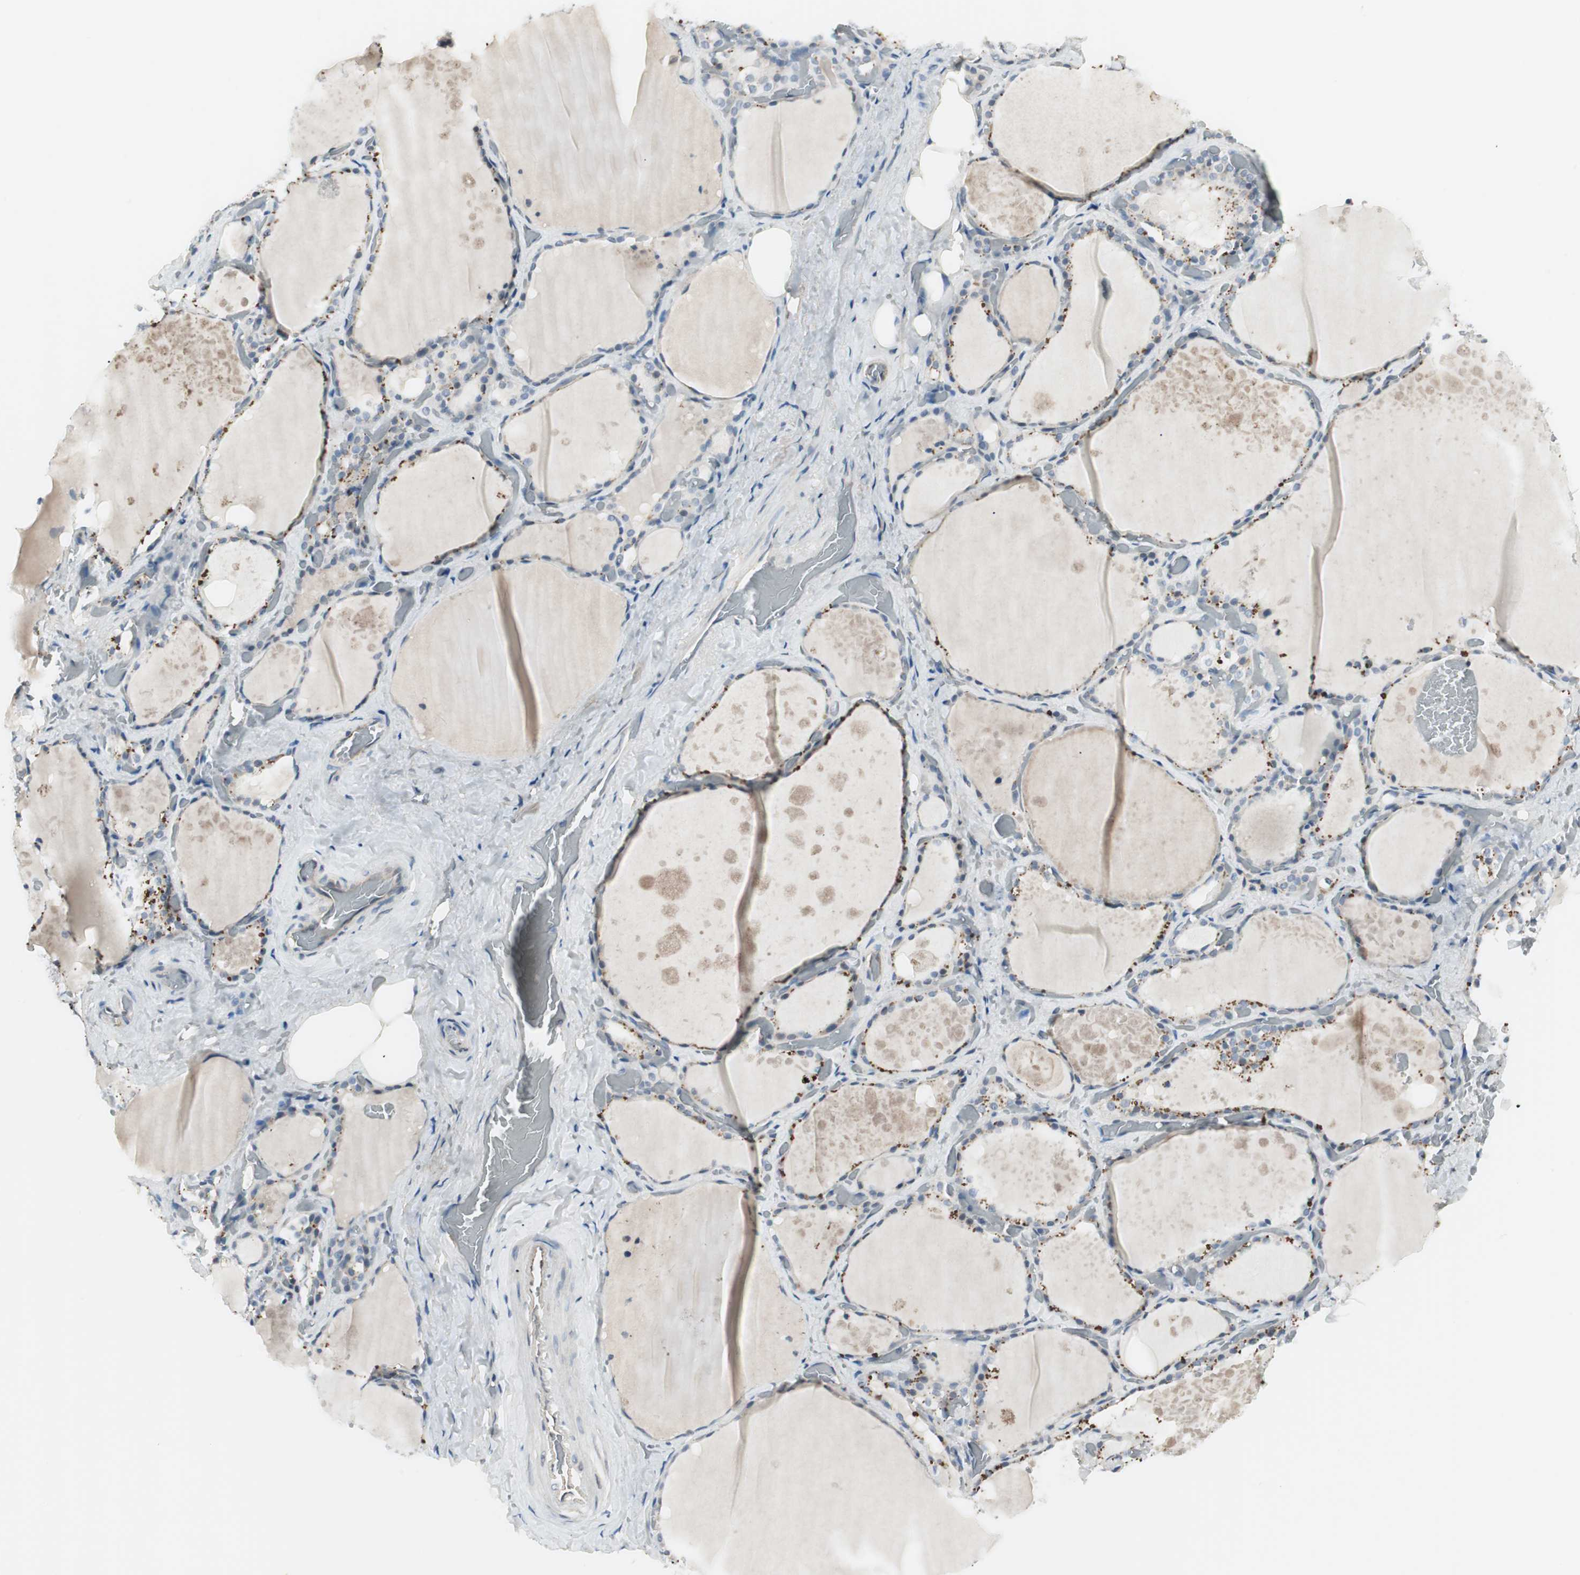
{"staining": {"intensity": "moderate", "quantity": "<25%", "location": "cytoplasmic/membranous"}, "tissue": "thyroid gland", "cell_type": "Glandular cells", "image_type": "normal", "snomed": [{"axis": "morphology", "description": "Normal tissue, NOS"}, {"axis": "topography", "description": "Thyroid gland"}], "caption": "Human thyroid gland stained for a protein (brown) reveals moderate cytoplasmic/membranous positive expression in approximately <25% of glandular cells.", "gene": "ITGB4", "patient": {"sex": "male", "age": 61}}